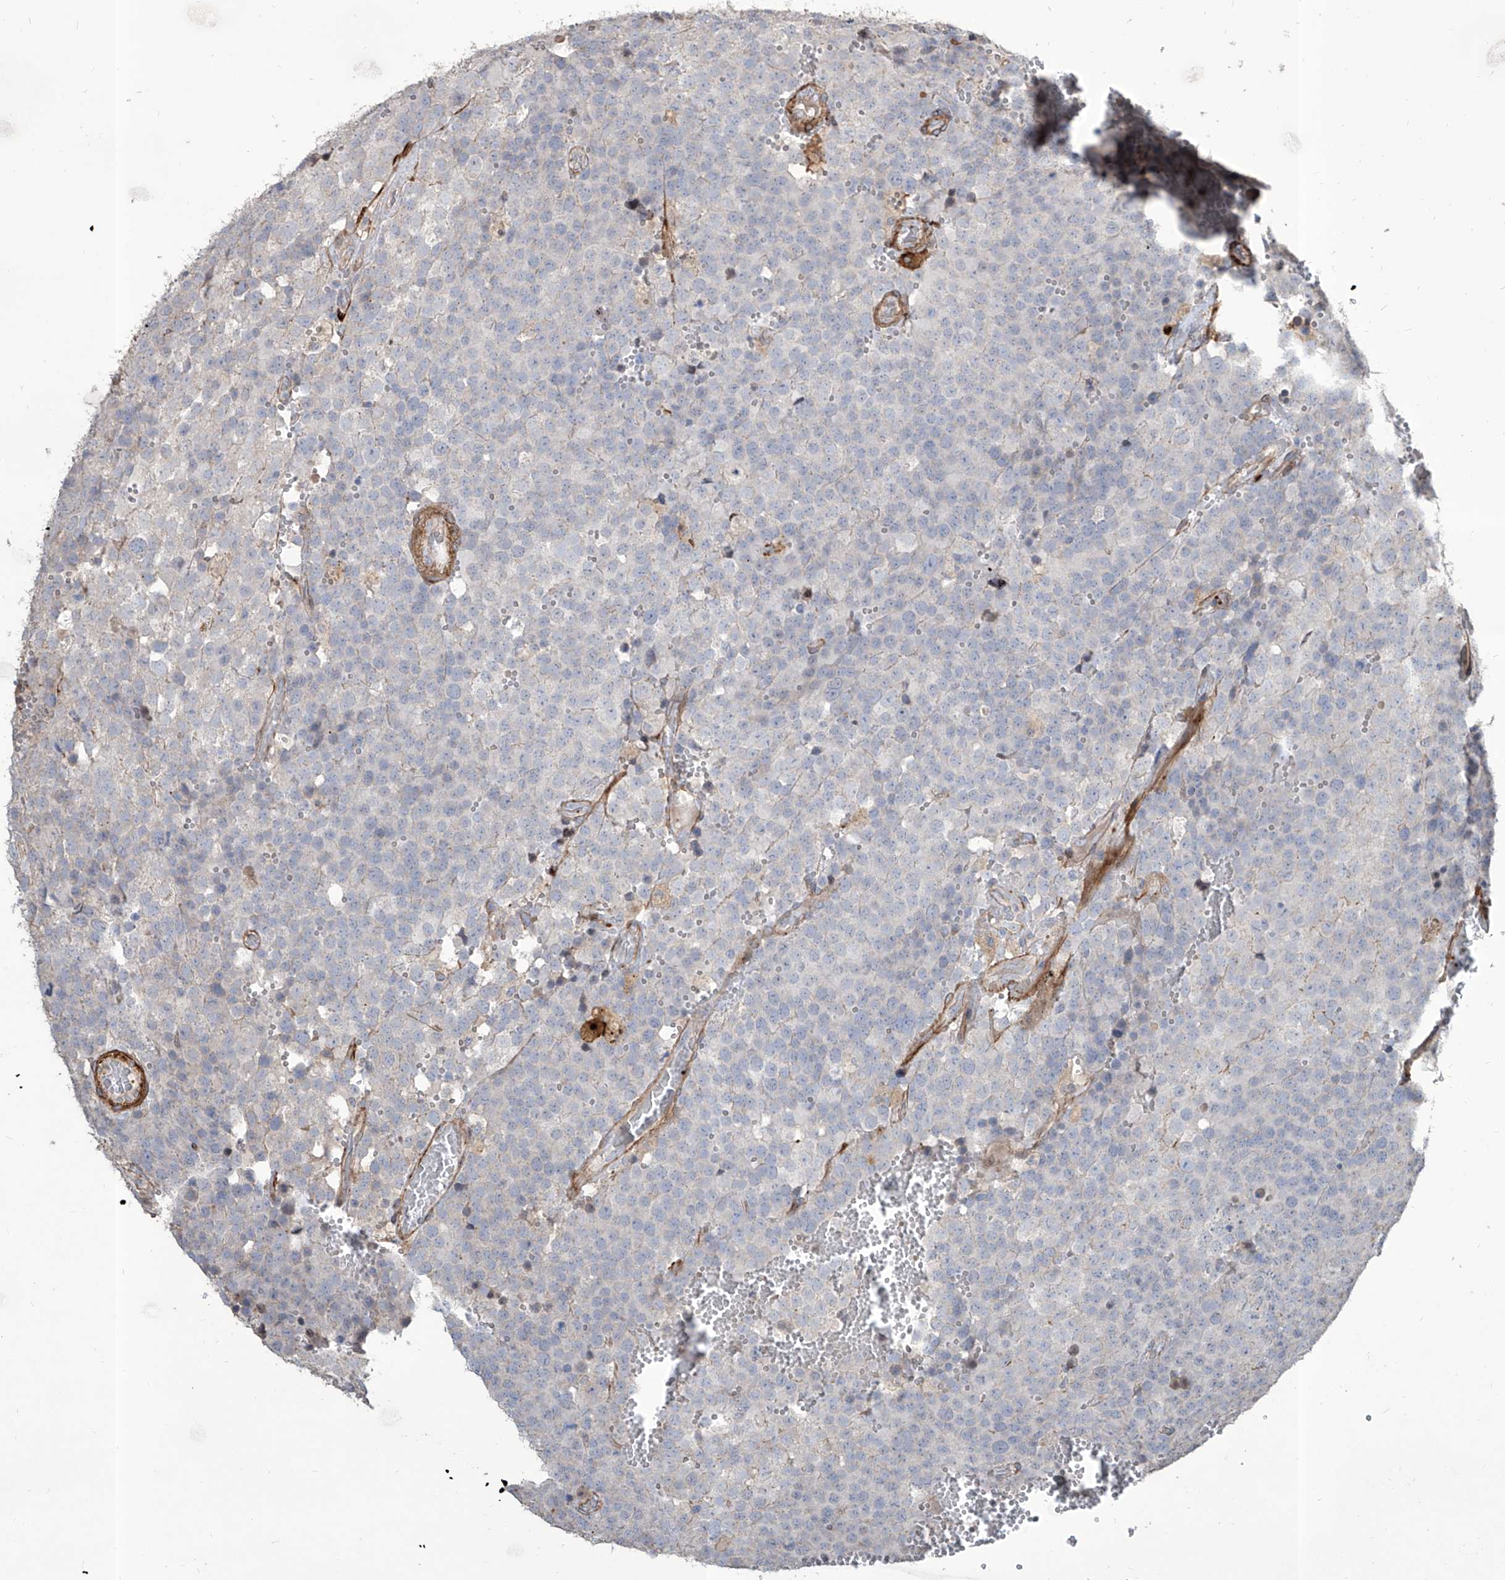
{"staining": {"intensity": "negative", "quantity": "none", "location": "none"}, "tissue": "testis cancer", "cell_type": "Tumor cells", "image_type": "cancer", "snomed": [{"axis": "morphology", "description": "Seminoma, NOS"}, {"axis": "topography", "description": "Testis"}], "caption": "Tumor cells show no significant staining in testis cancer.", "gene": "FAM83B", "patient": {"sex": "male", "age": 71}}